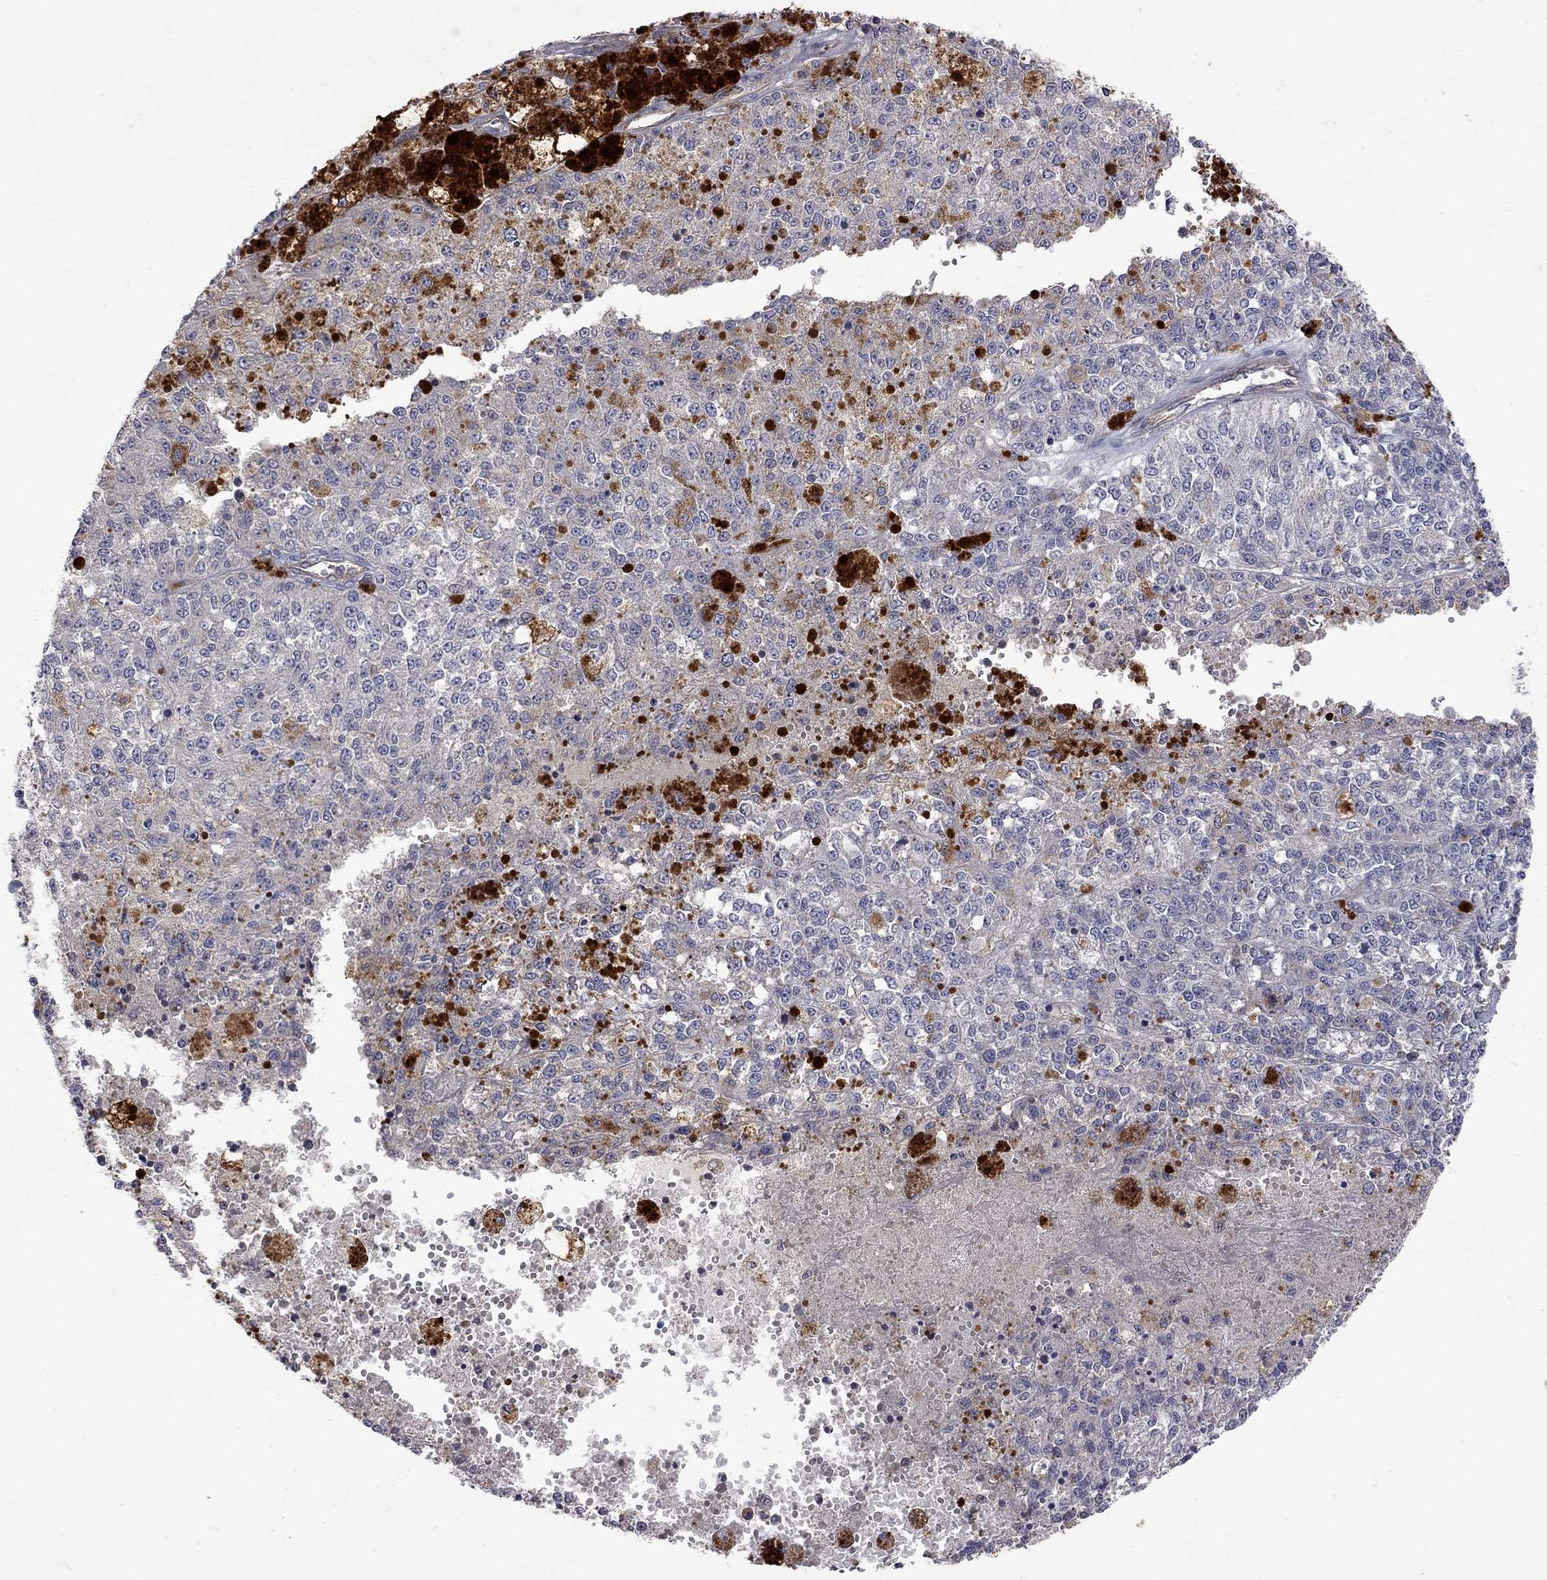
{"staining": {"intensity": "negative", "quantity": "none", "location": "none"}, "tissue": "melanoma", "cell_type": "Tumor cells", "image_type": "cancer", "snomed": [{"axis": "morphology", "description": "Malignant melanoma, Metastatic site"}, {"axis": "topography", "description": "Lymph node"}], "caption": "An IHC histopathology image of melanoma is shown. There is no staining in tumor cells of melanoma.", "gene": "ABI3", "patient": {"sex": "female", "age": 64}}